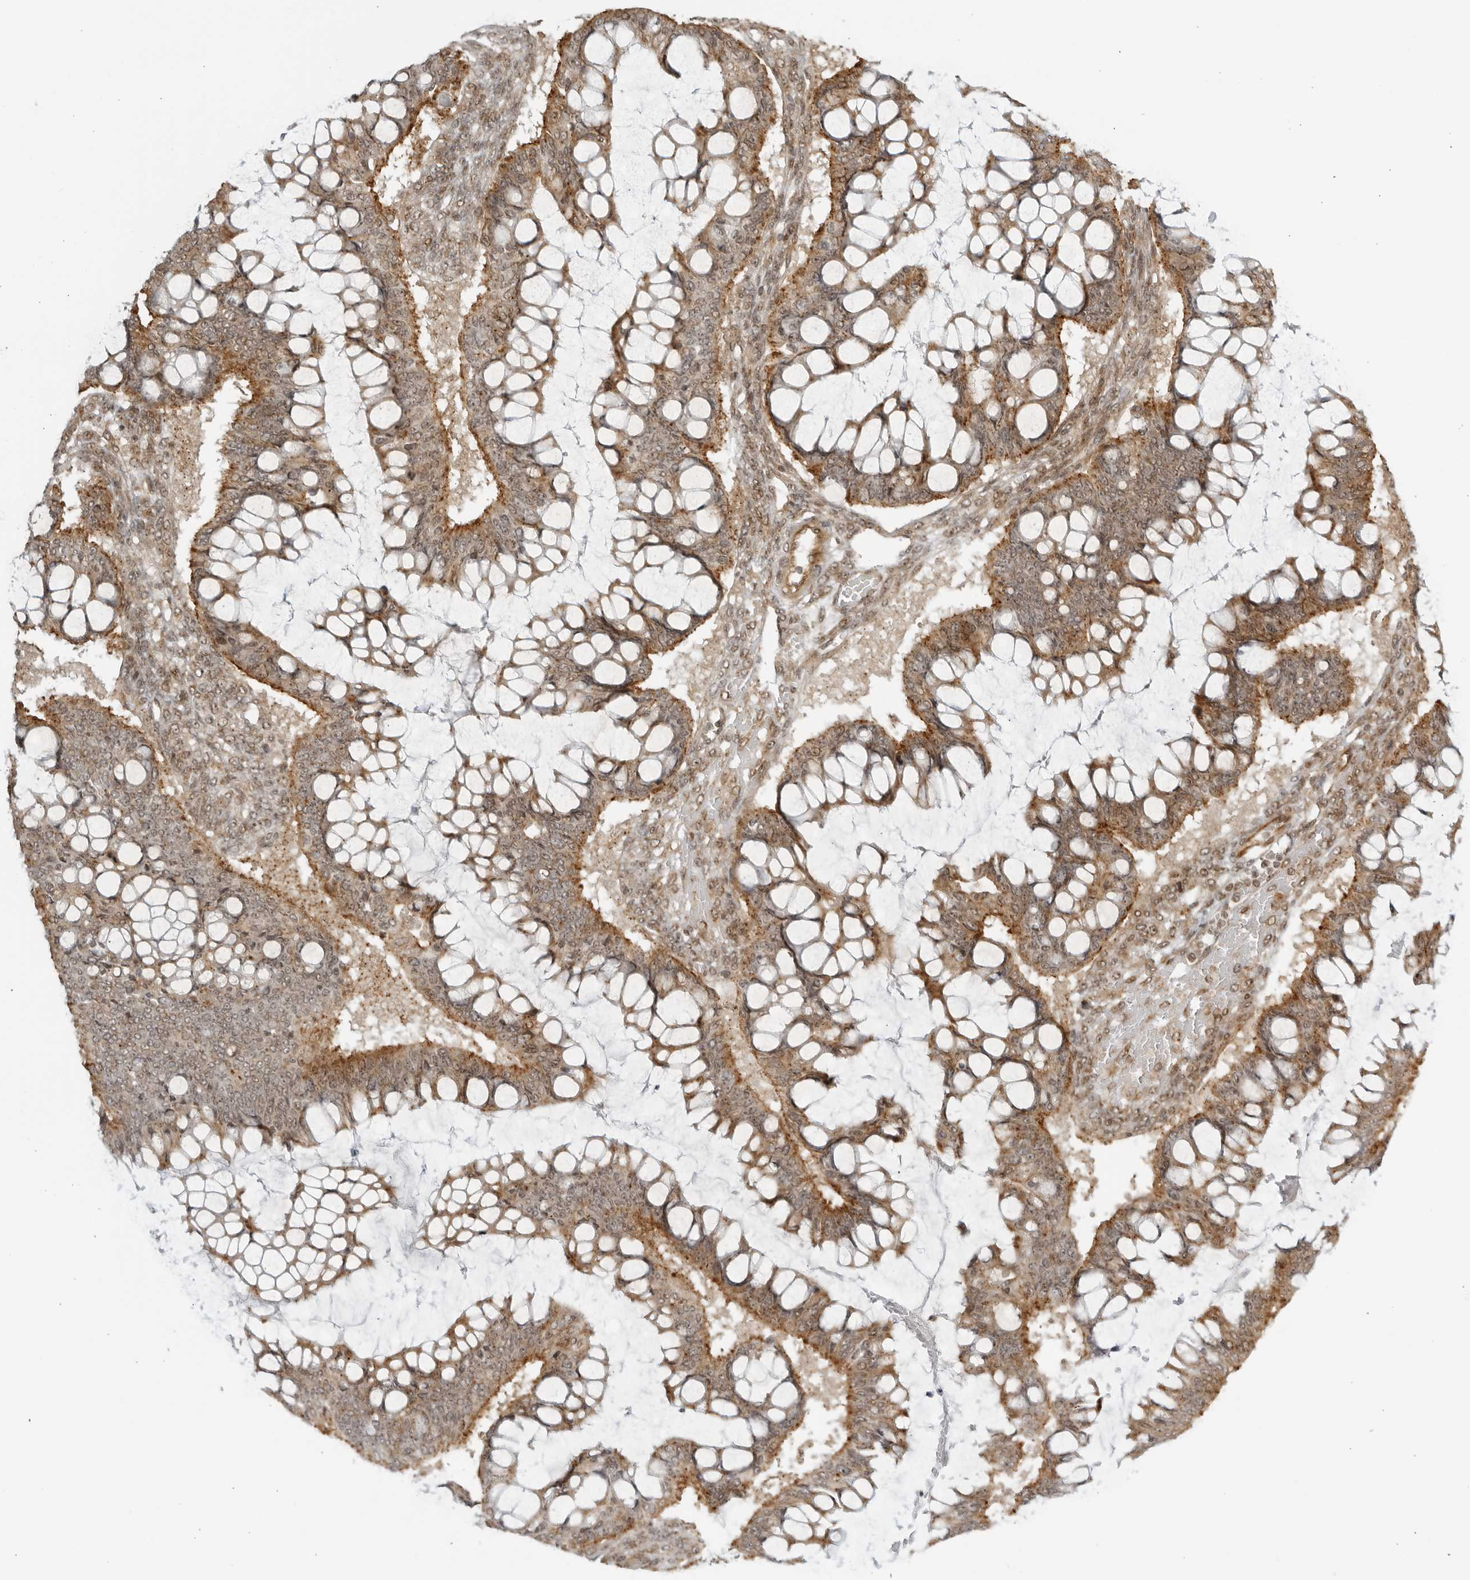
{"staining": {"intensity": "moderate", "quantity": ">75%", "location": "cytoplasmic/membranous"}, "tissue": "ovarian cancer", "cell_type": "Tumor cells", "image_type": "cancer", "snomed": [{"axis": "morphology", "description": "Cystadenocarcinoma, mucinous, NOS"}, {"axis": "topography", "description": "Ovary"}], "caption": "Tumor cells show moderate cytoplasmic/membranous staining in about >75% of cells in mucinous cystadenocarcinoma (ovarian). The staining was performed using DAB to visualize the protein expression in brown, while the nuclei were stained in blue with hematoxylin (Magnification: 20x).", "gene": "TCF21", "patient": {"sex": "female", "age": 73}}